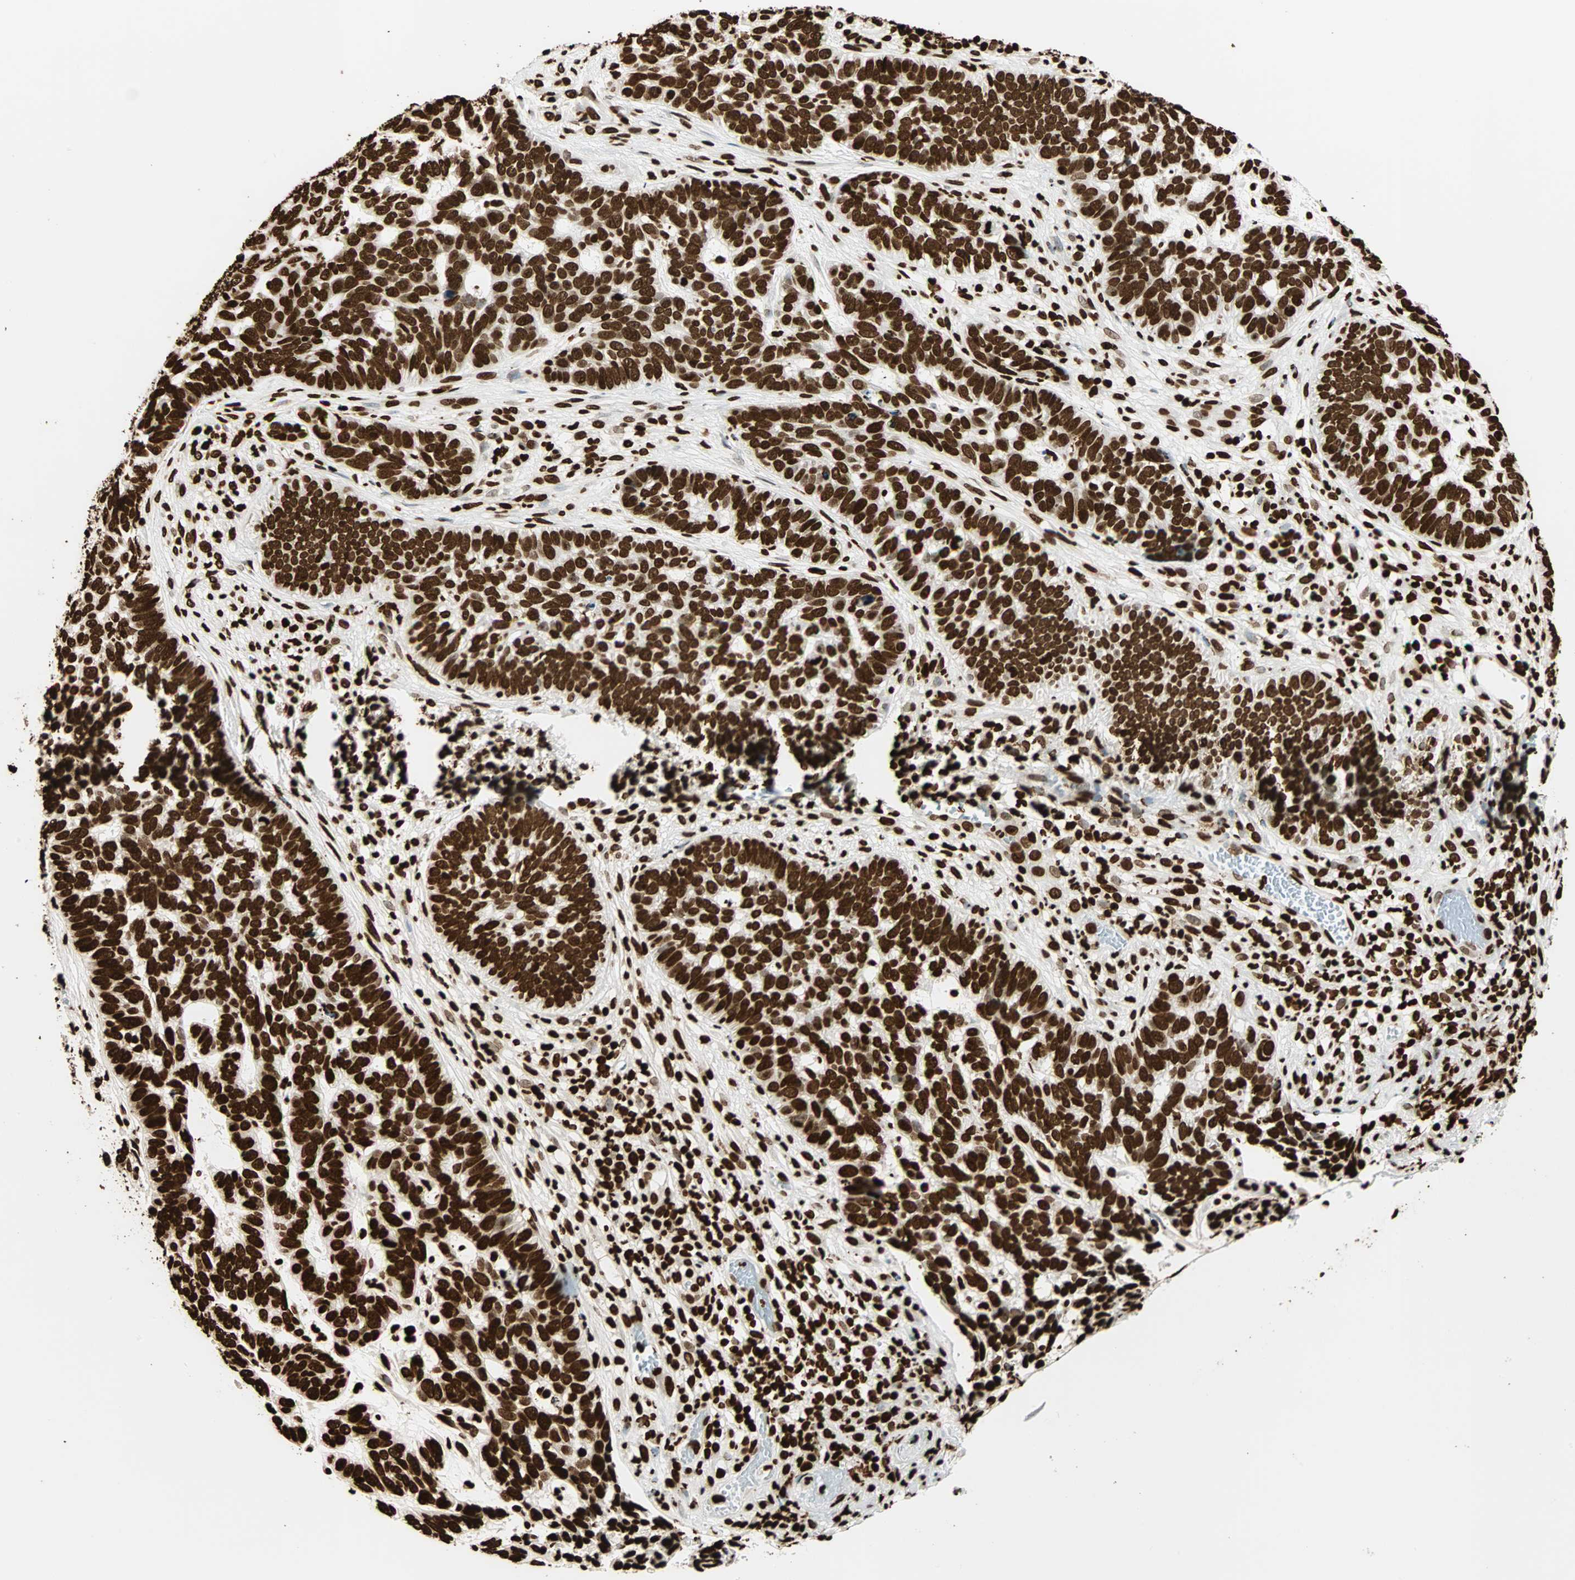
{"staining": {"intensity": "strong", "quantity": ">75%", "location": "nuclear"}, "tissue": "skin cancer", "cell_type": "Tumor cells", "image_type": "cancer", "snomed": [{"axis": "morphology", "description": "Basal cell carcinoma"}, {"axis": "topography", "description": "Skin"}], "caption": "Immunohistochemical staining of basal cell carcinoma (skin) displays high levels of strong nuclear staining in about >75% of tumor cells.", "gene": "GLI2", "patient": {"sex": "male", "age": 87}}